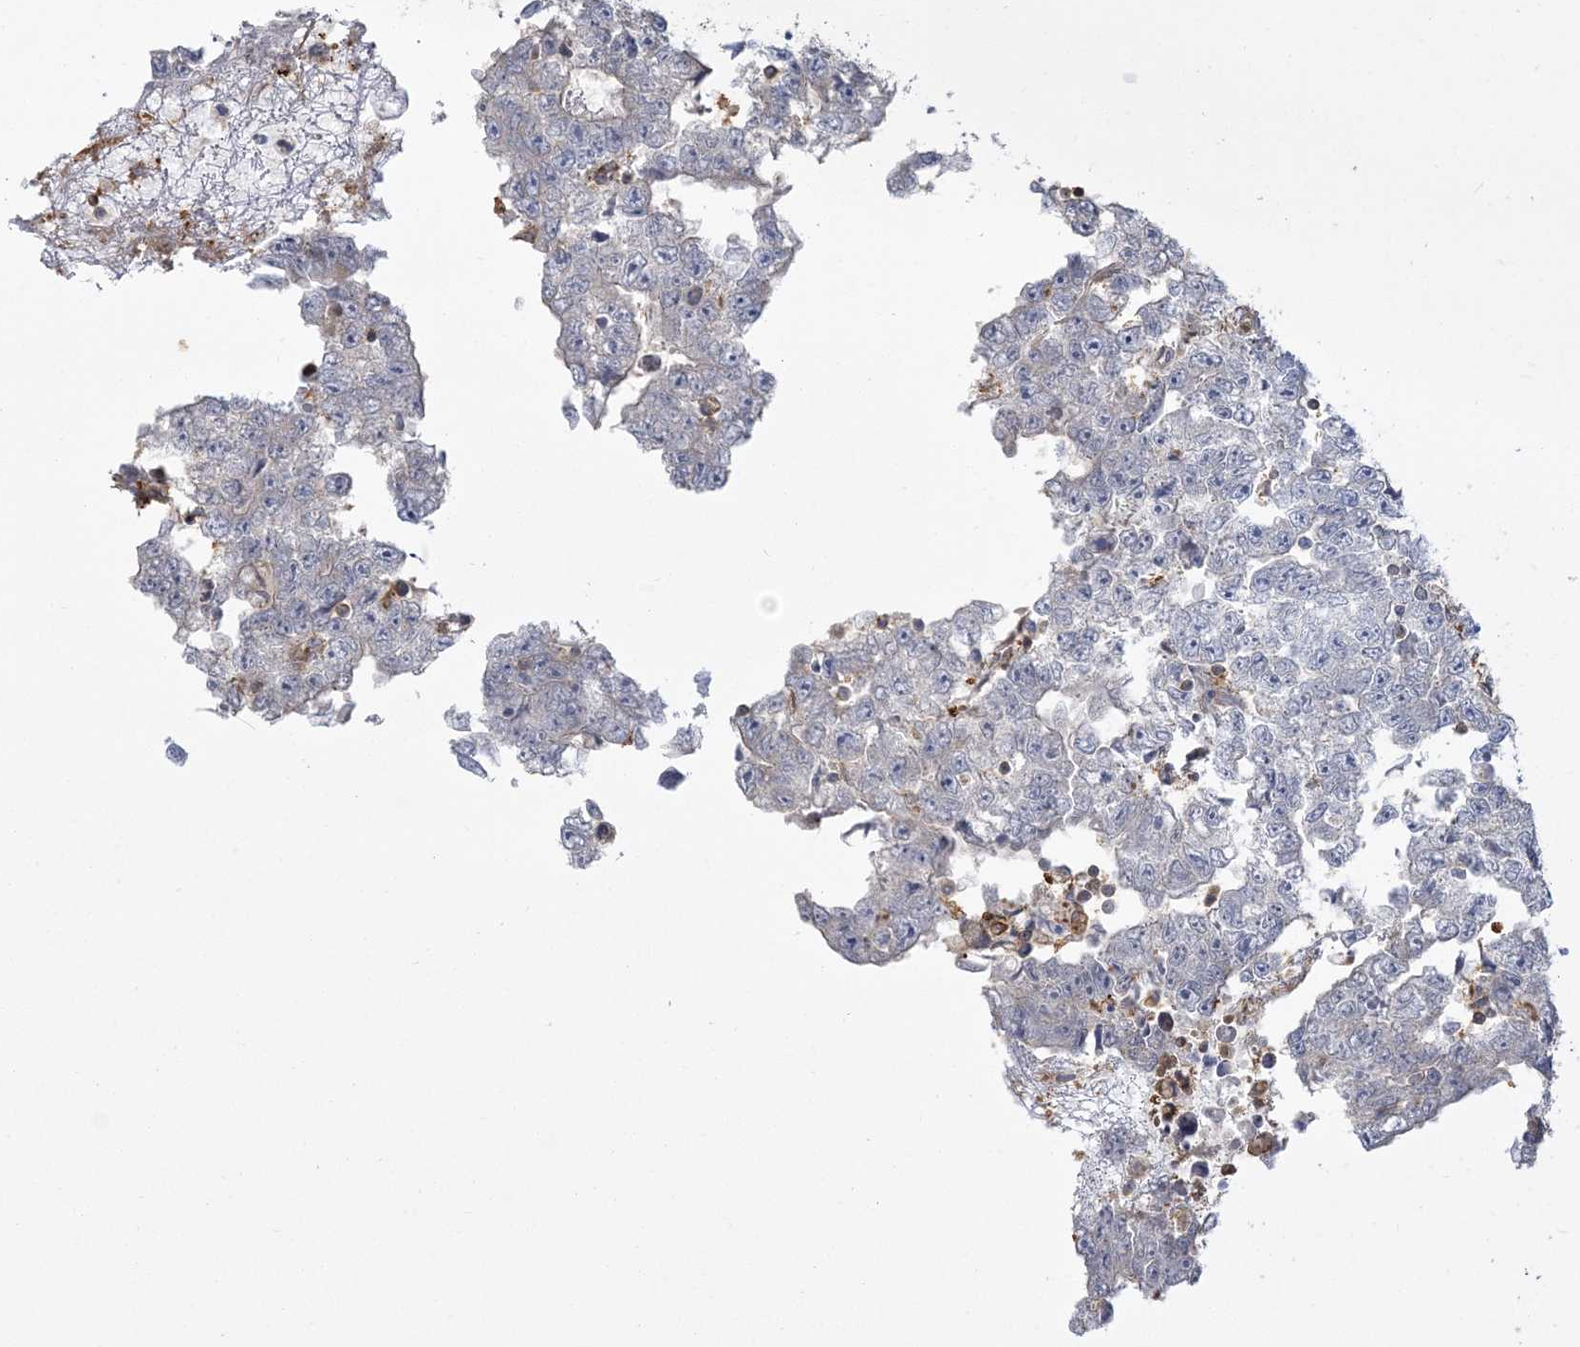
{"staining": {"intensity": "negative", "quantity": "none", "location": "none"}, "tissue": "testis cancer", "cell_type": "Tumor cells", "image_type": "cancer", "snomed": [{"axis": "morphology", "description": "Carcinoma, Embryonal, NOS"}, {"axis": "topography", "description": "Testis"}], "caption": "The micrograph displays no staining of tumor cells in embryonal carcinoma (testis).", "gene": "ANKS1A", "patient": {"sex": "male", "age": 25}}